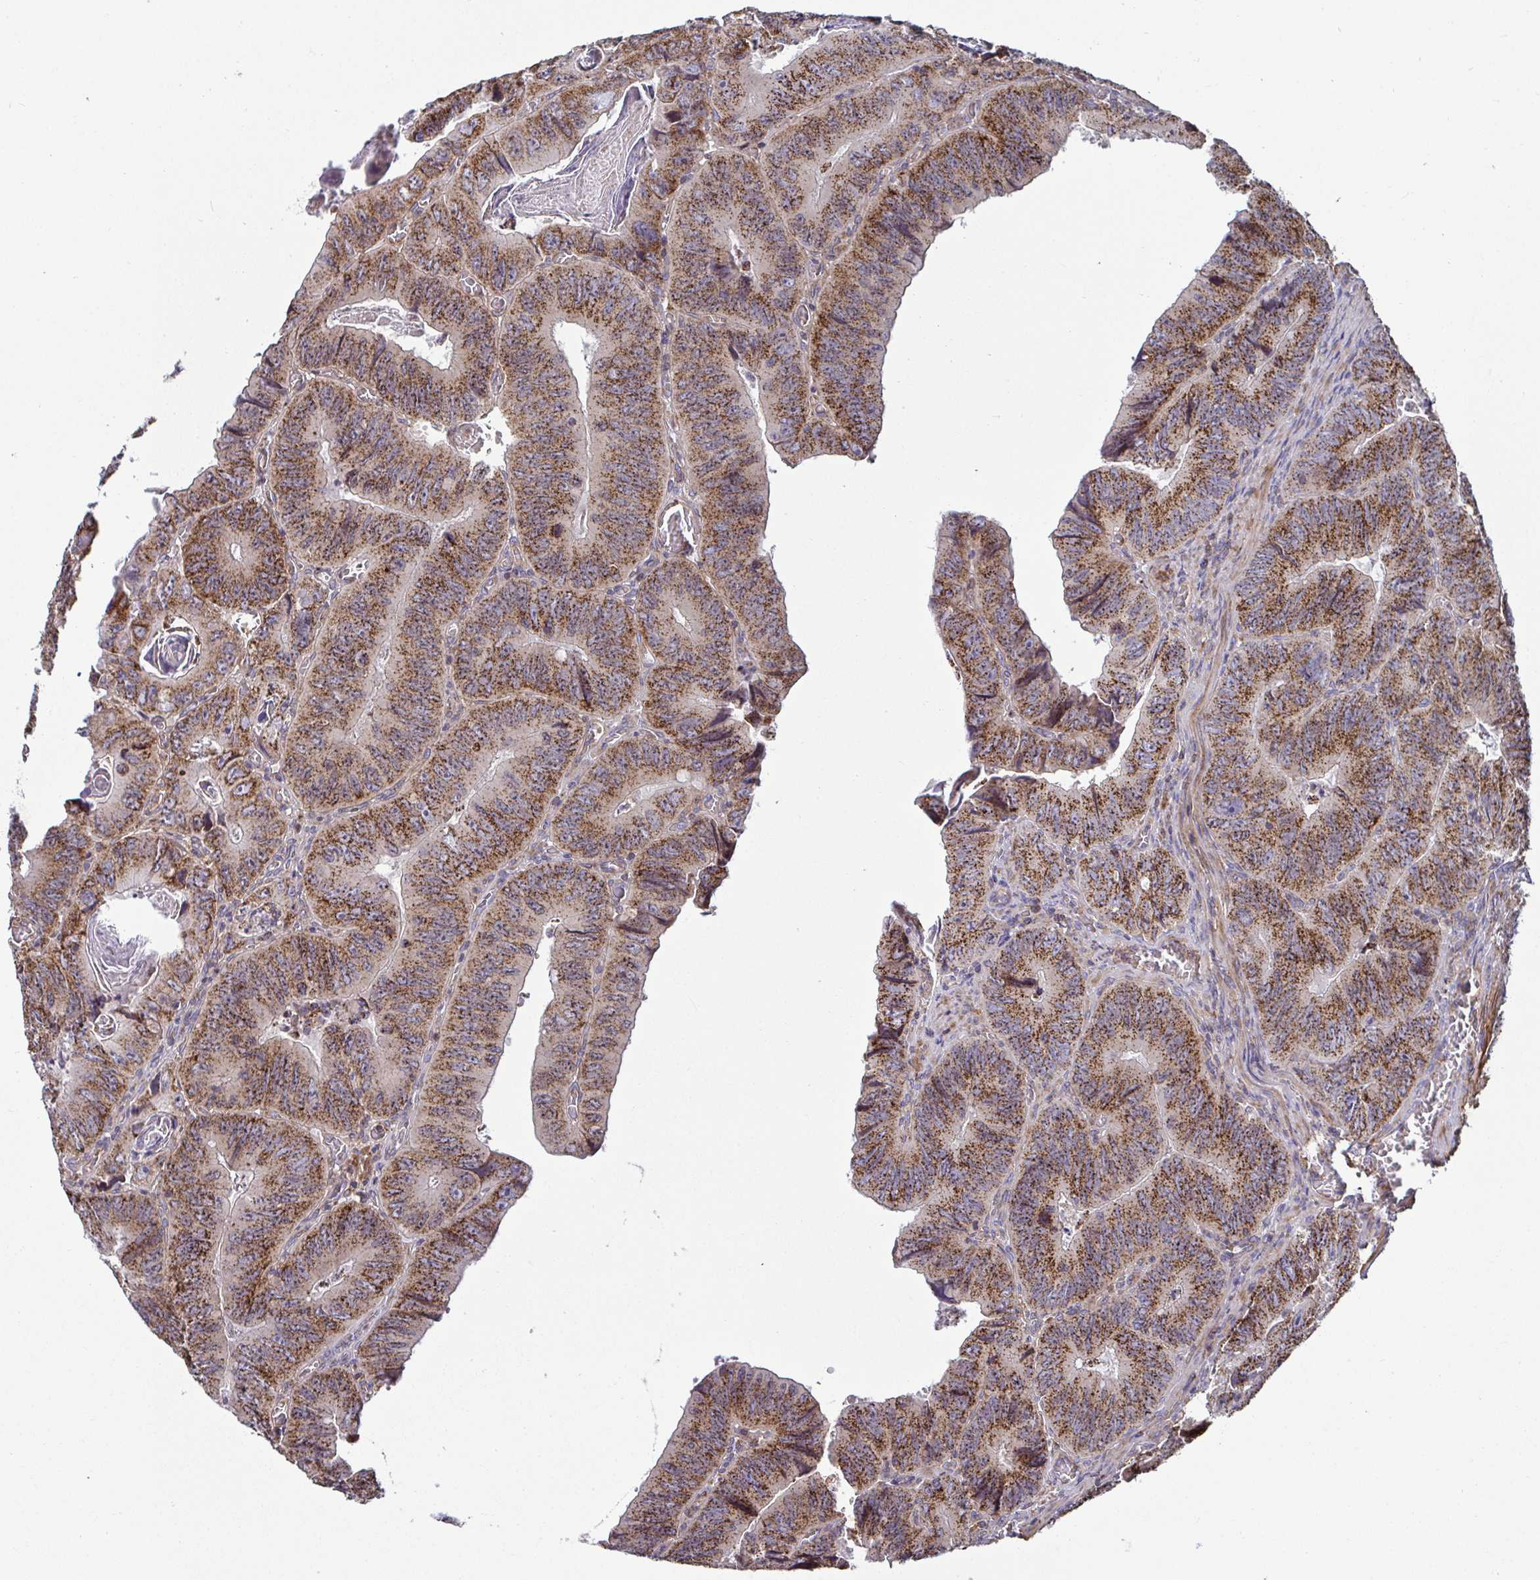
{"staining": {"intensity": "strong", "quantity": ">75%", "location": "cytoplasmic/membranous"}, "tissue": "colorectal cancer", "cell_type": "Tumor cells", "image_type": "cancer", "snomed": [{"axis": "morphology", "description": "Adenocarcinoma, NOS"}, {"axis": "topography", "description": "Colon"}], "caption": "Immunohistochemical staining of adenocarcinoma (colorectal) exhibits high levels of strong cytoplasmic/membranous staining in about >75% of tumor cells.", "gene": "SPRY1", "patient": {"sex": "female", "age": 84}}